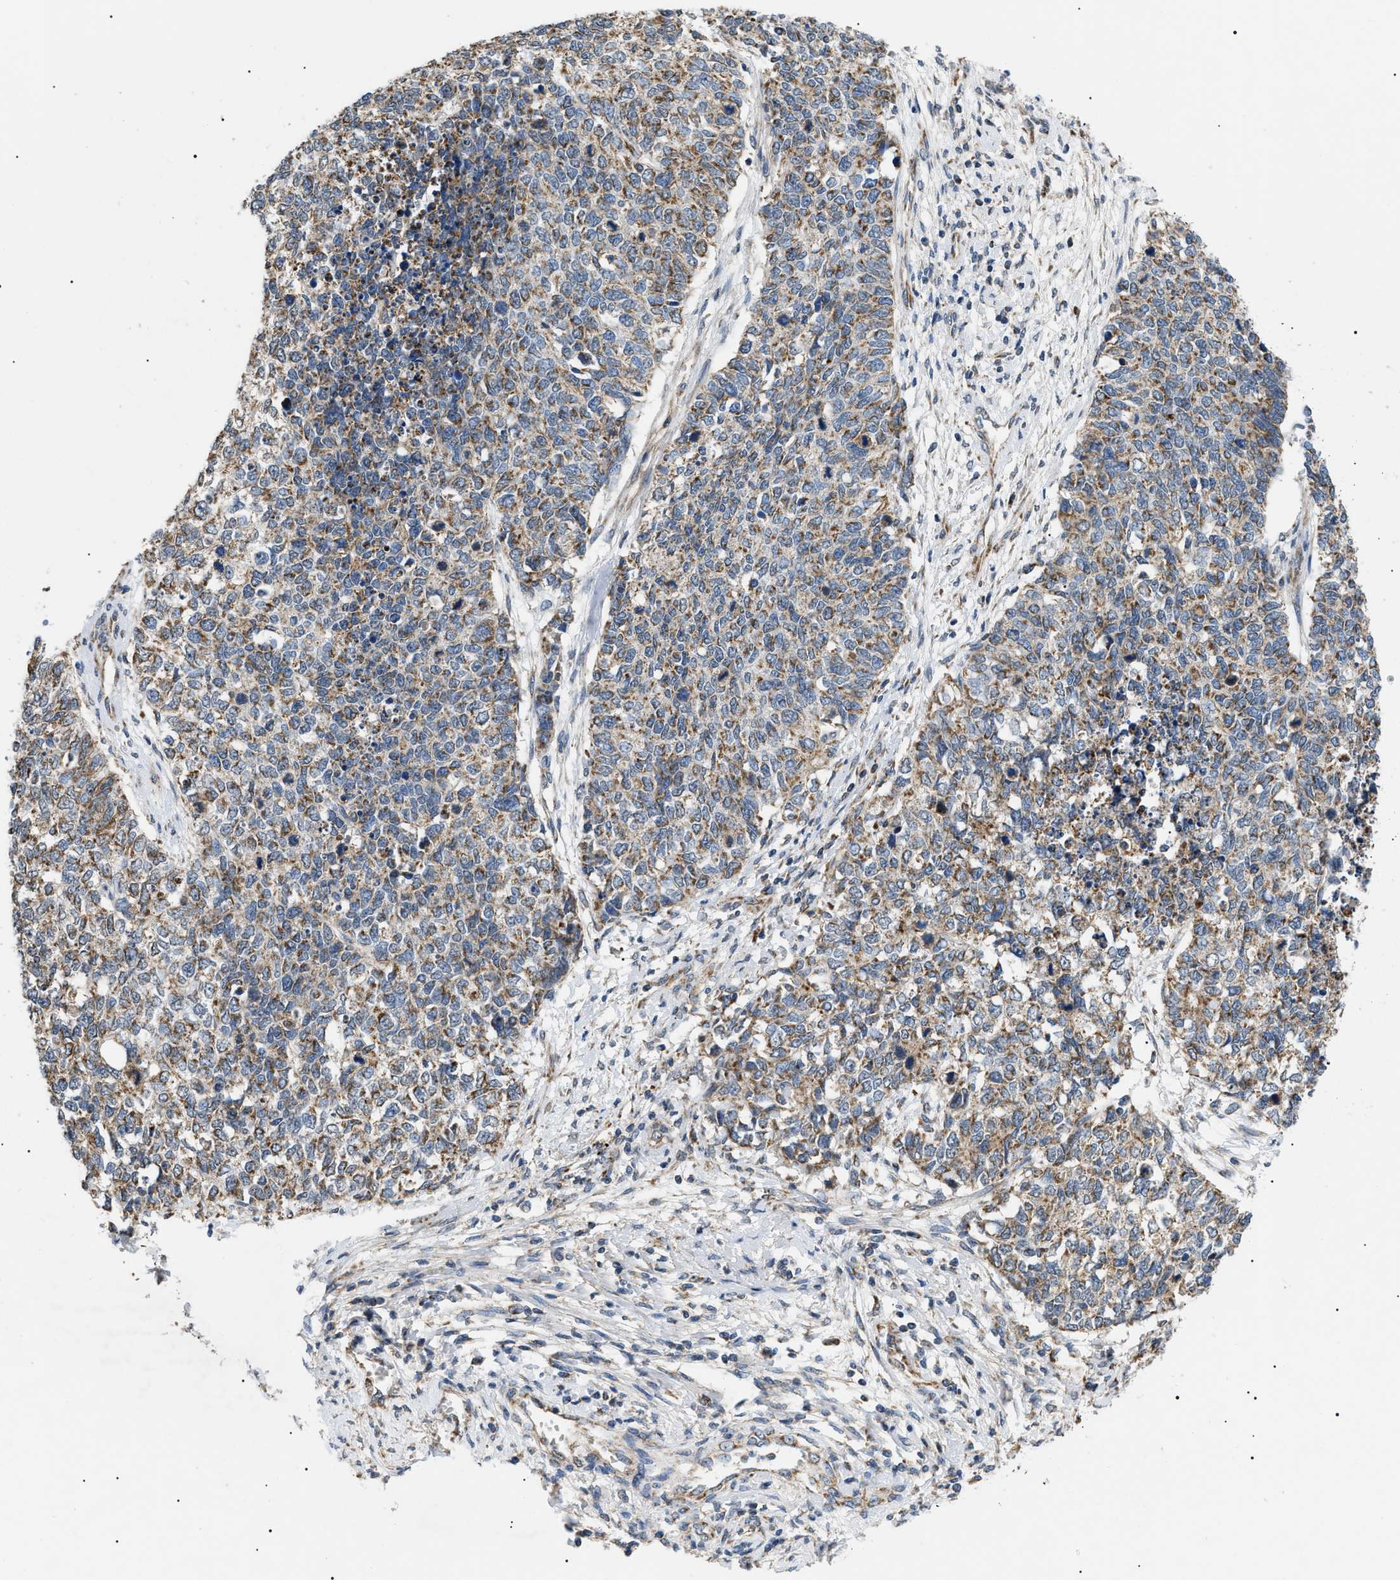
{"staining": {"intensity": "moderate", "quantity": ">75%", "location": "cytoplasmic/membranous"}, "tissue": "cervical cancer", "cell_type": "Tumor cells", "image_type": "cancer", "snomed": [{"axis": "morphology", "description": "Squamous cell carcinoma, NOS"}, {"axis": "topography", "description": "Cervix"}], "caption": "Cervical squamous cell carcinoma tissue shows moderate cytoplasmic/membranous staining in about >75% of tumor cells", "gene": "TOMM6", "patient": {"sex": "female", "age": 63}}